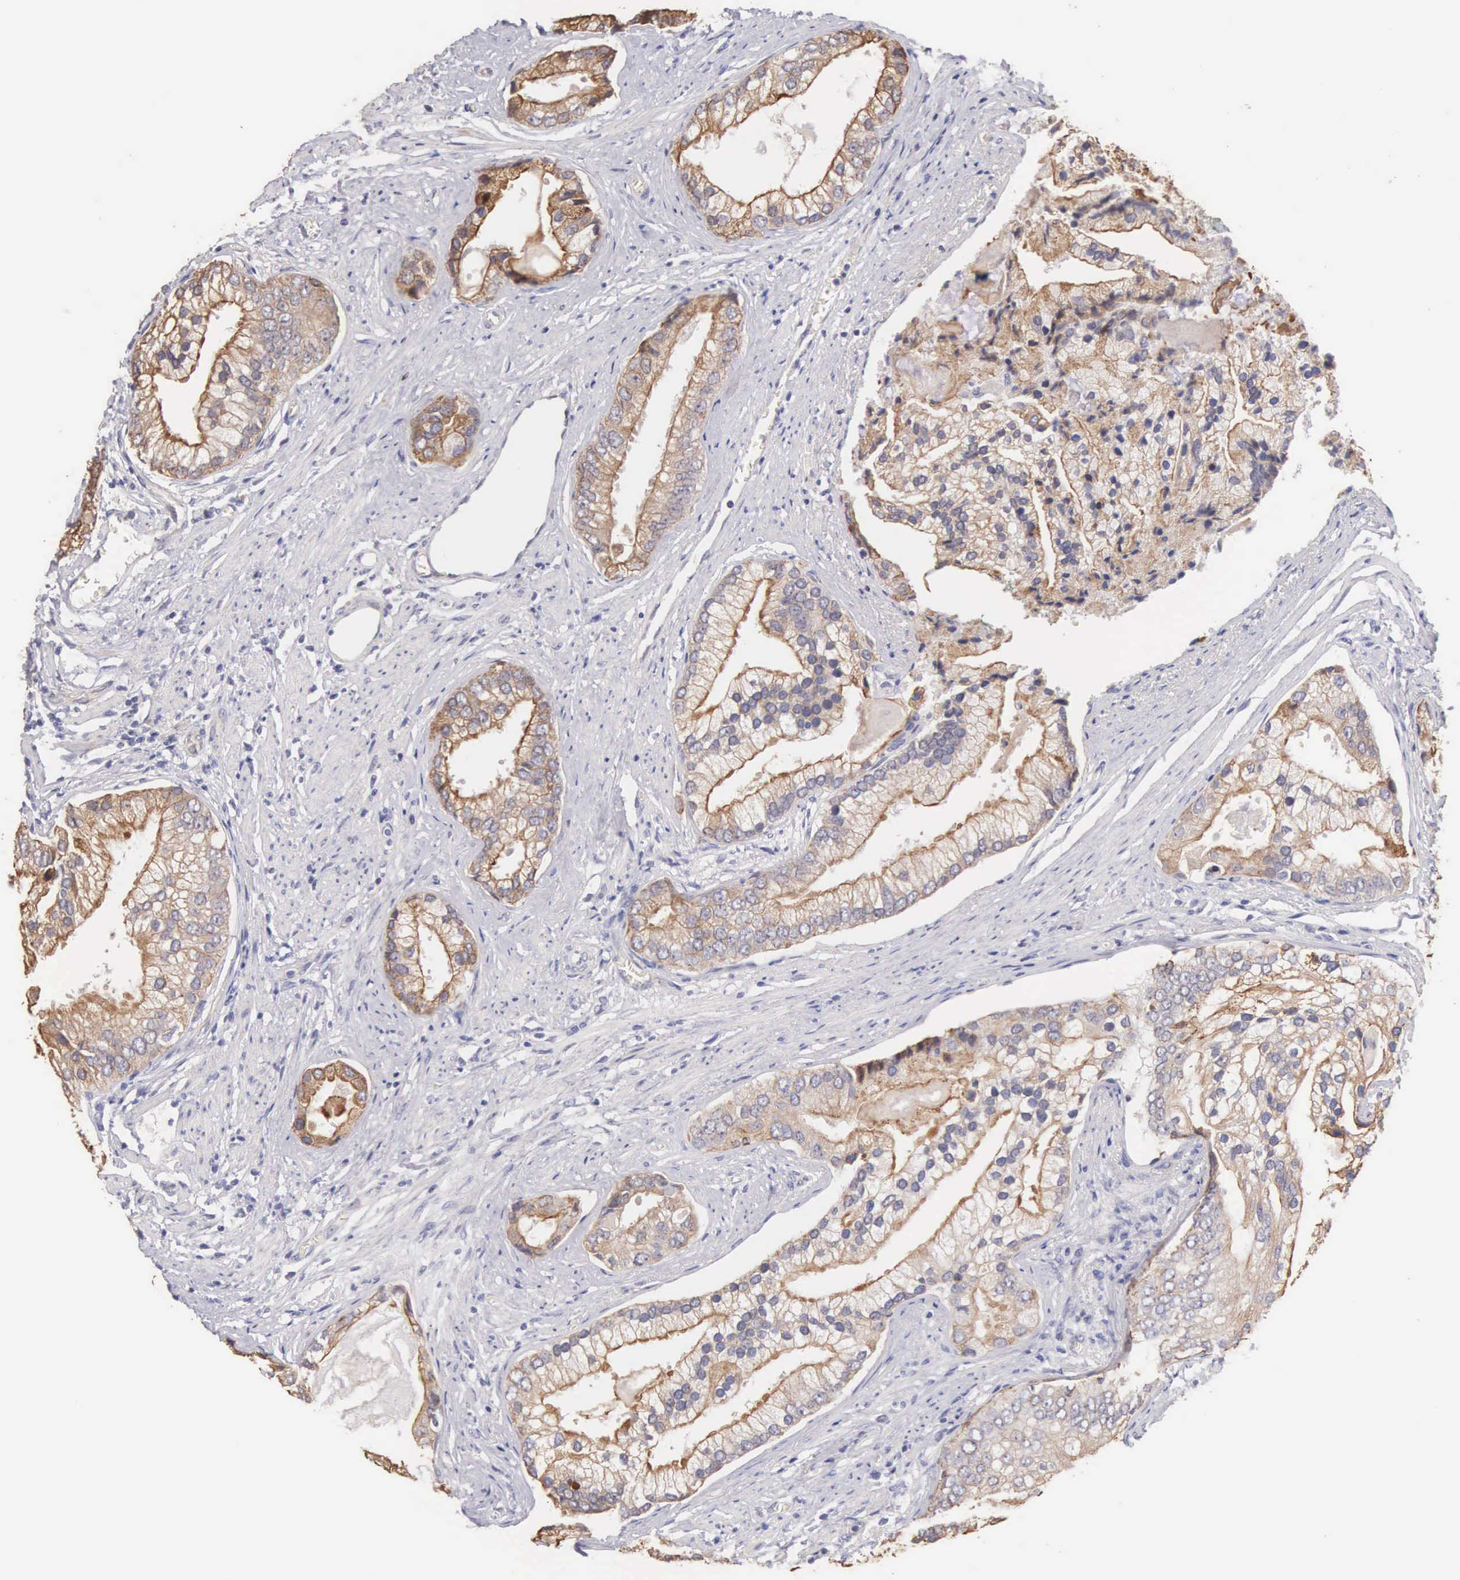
{"staining": {"intensity": "moderate", "quantity": "25%-75%", "location": "cytoplasmic/membranous"}, "tissue": "prostate cancer", "cell_type": "Tumor cells", "image_type": "cancer", "snomed": [{"axis": "morphology", "description": "Adenocarcinoma, Low grade"}, {"axis": "topography", "description": "Prostate"}], "caption": "A photomicrograph of prostate cancer (low-grade adenocarcinoma) stained for a protein reveals moderate cytoplasmic/membranous brown staining in tumor cells.", "gene": "PIR", "patient": {"sex": "male", "age": 71}}